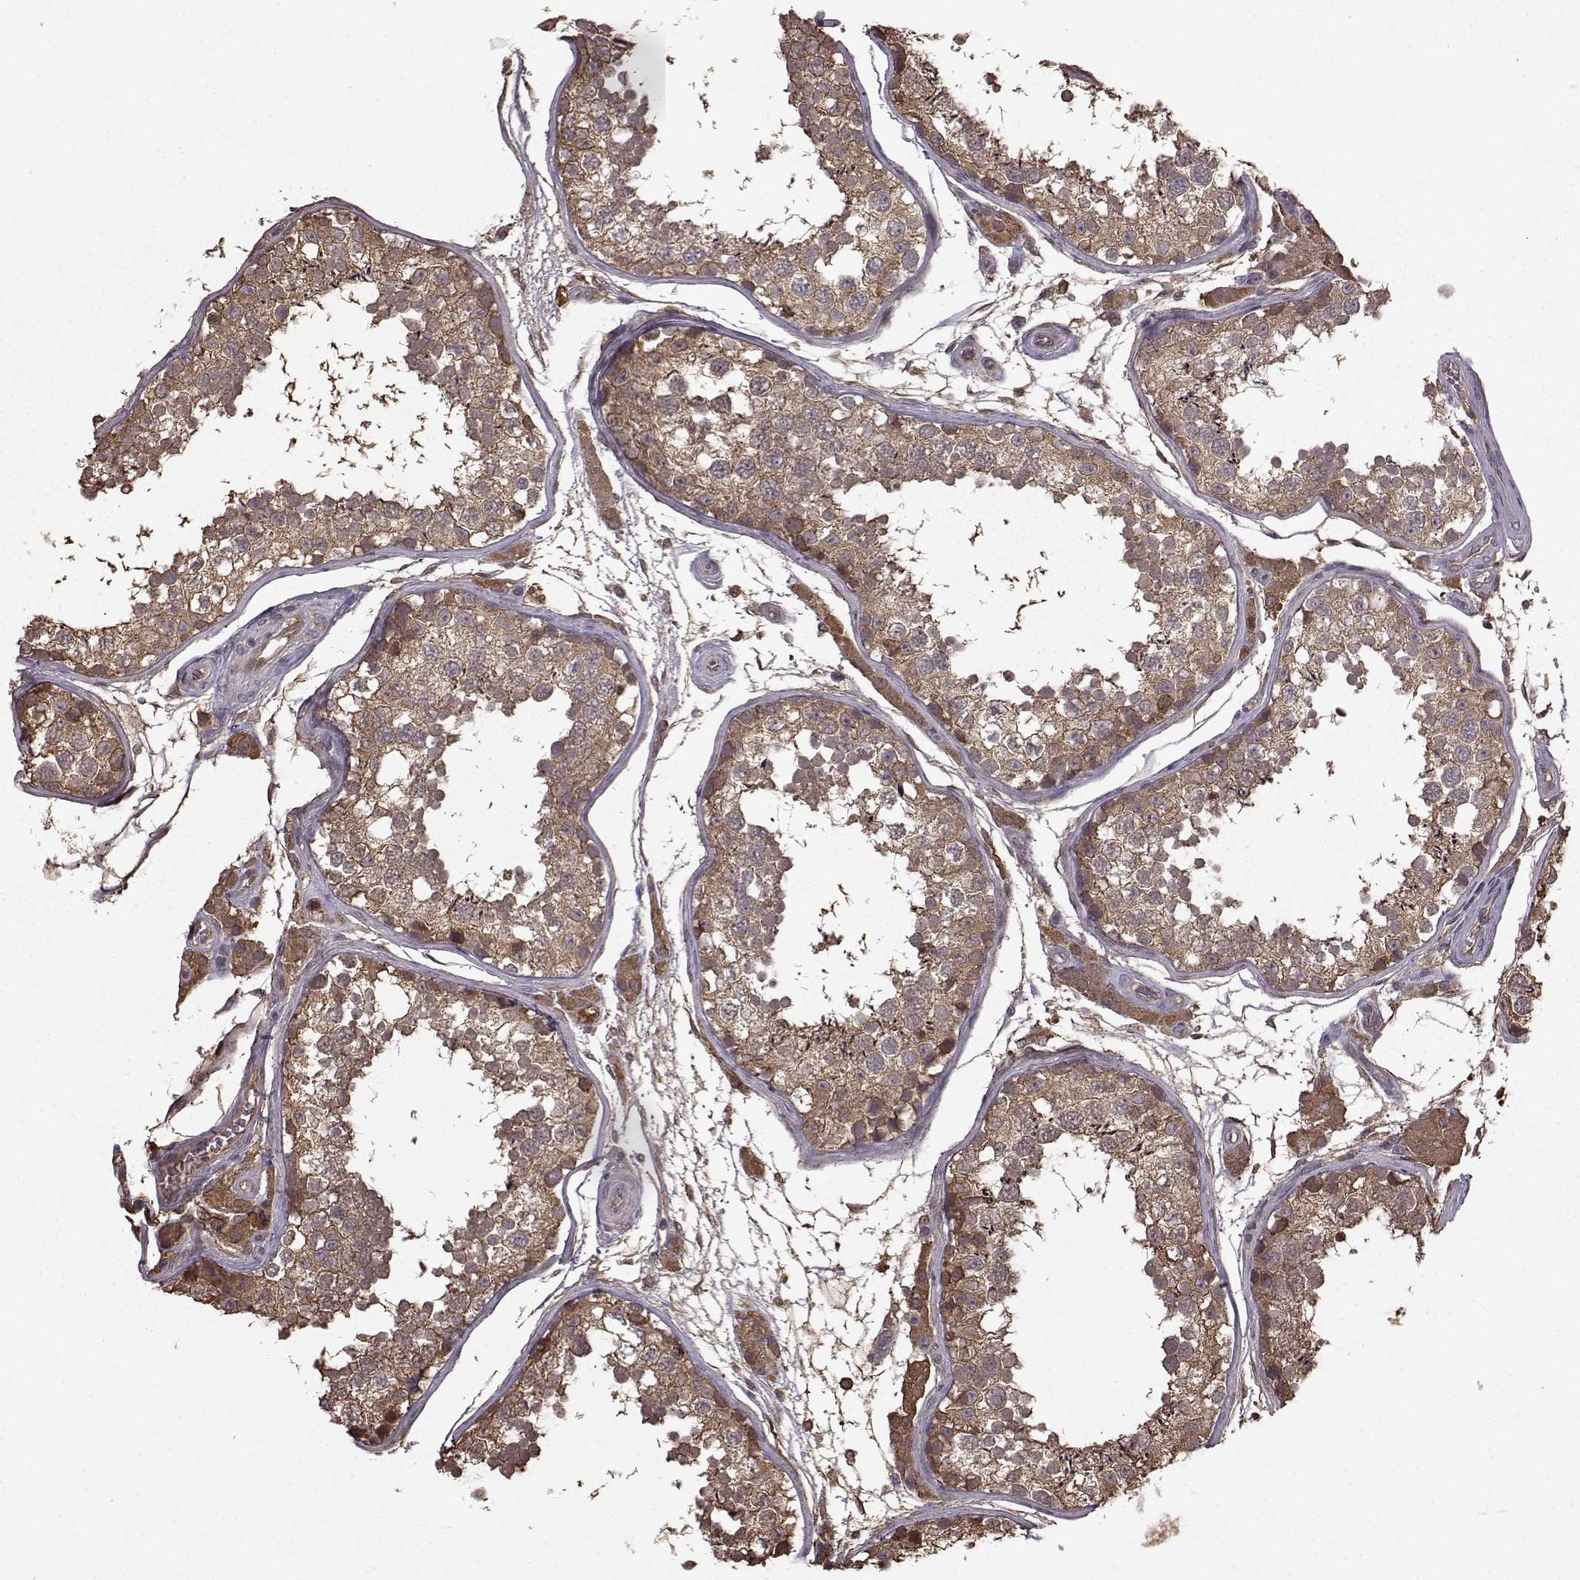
{"staining": {"intensity": "moderate", "quantity": ">75%", "location": "cytoplasmic/membranous"}, "tissue": "testis", "cell_type": "Cells in seminiferous ducts", "image_type": "normal", "snomed": [{"axis": "morphology", "description": "Normal tissue, NOS"}, {"axis": "topography", "description": "Testis"}], "caption": "Immunohistochemical staining of unremarkable human testis shows >75% levels of moderate cytoplasmic/membranous protein expression in about >75% of cells in seminiferous ducts. (DAB (3,3'-diaminobenzidine) IHC with brightfield microscopy, high magnification).", "gene": "NME1", "patient": {"sex": "male", "age": 29}}